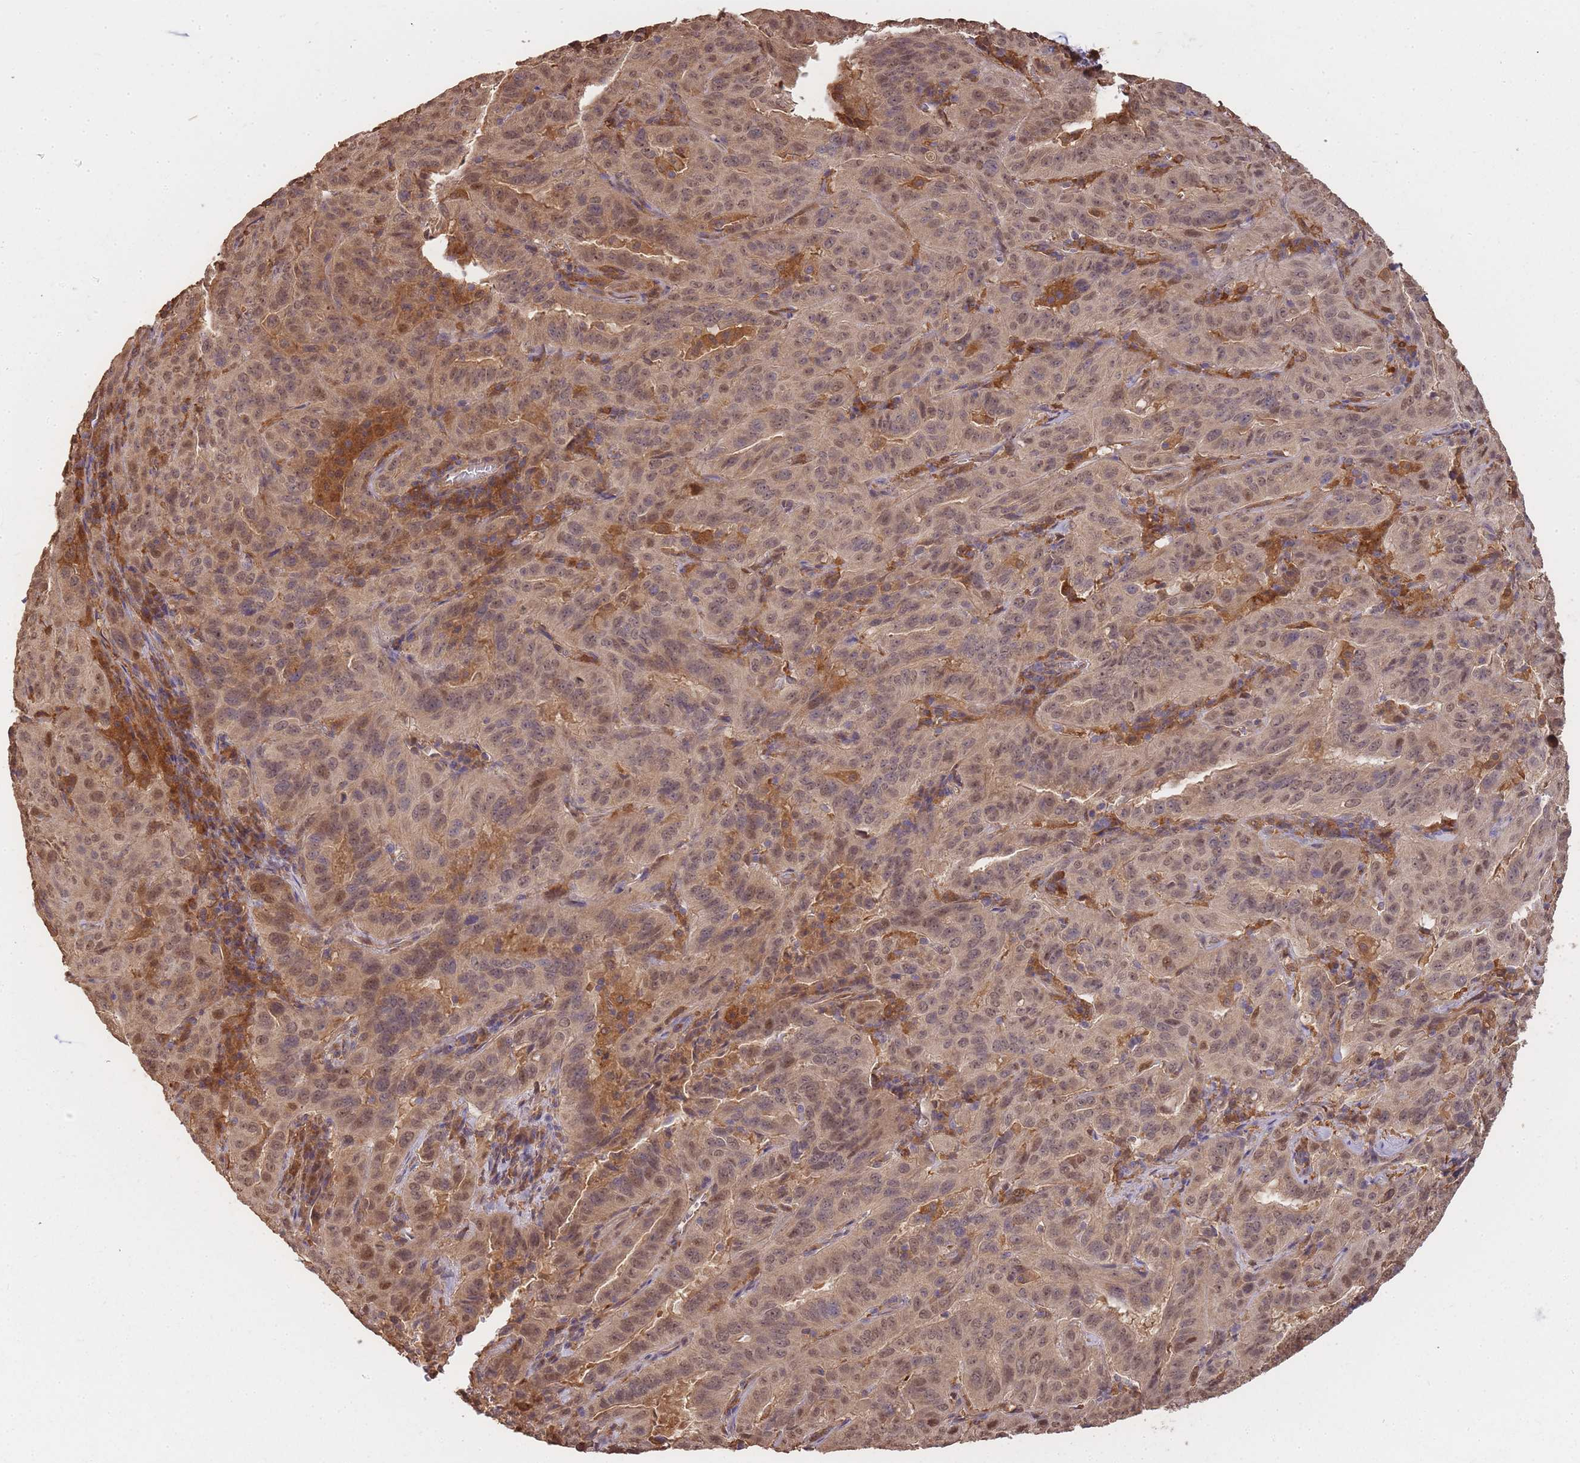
{"staining": {"intensity": "moderate", "quantity": ">75%", "location": "cytoplasmic/membranous,nuclear"}, "tissue": "pancreatic cancer", "cell_type": "Tumor cells", "image_type": "cancer", "snomed": [{"axis": "morphology", "description": "Adenocarcinoma, NOS"}, {"axis": "topography", "description": "Pancreas"}], "caption": "Brown immunohistochemical staining in human pancreatic cancer displays moderate cytoplasmic/membranous and nuclear staining in approximately >75% of tumor cells.", "gene": "CDKN2AIPNL", "patient": {"sex": "male", "age": 63}}